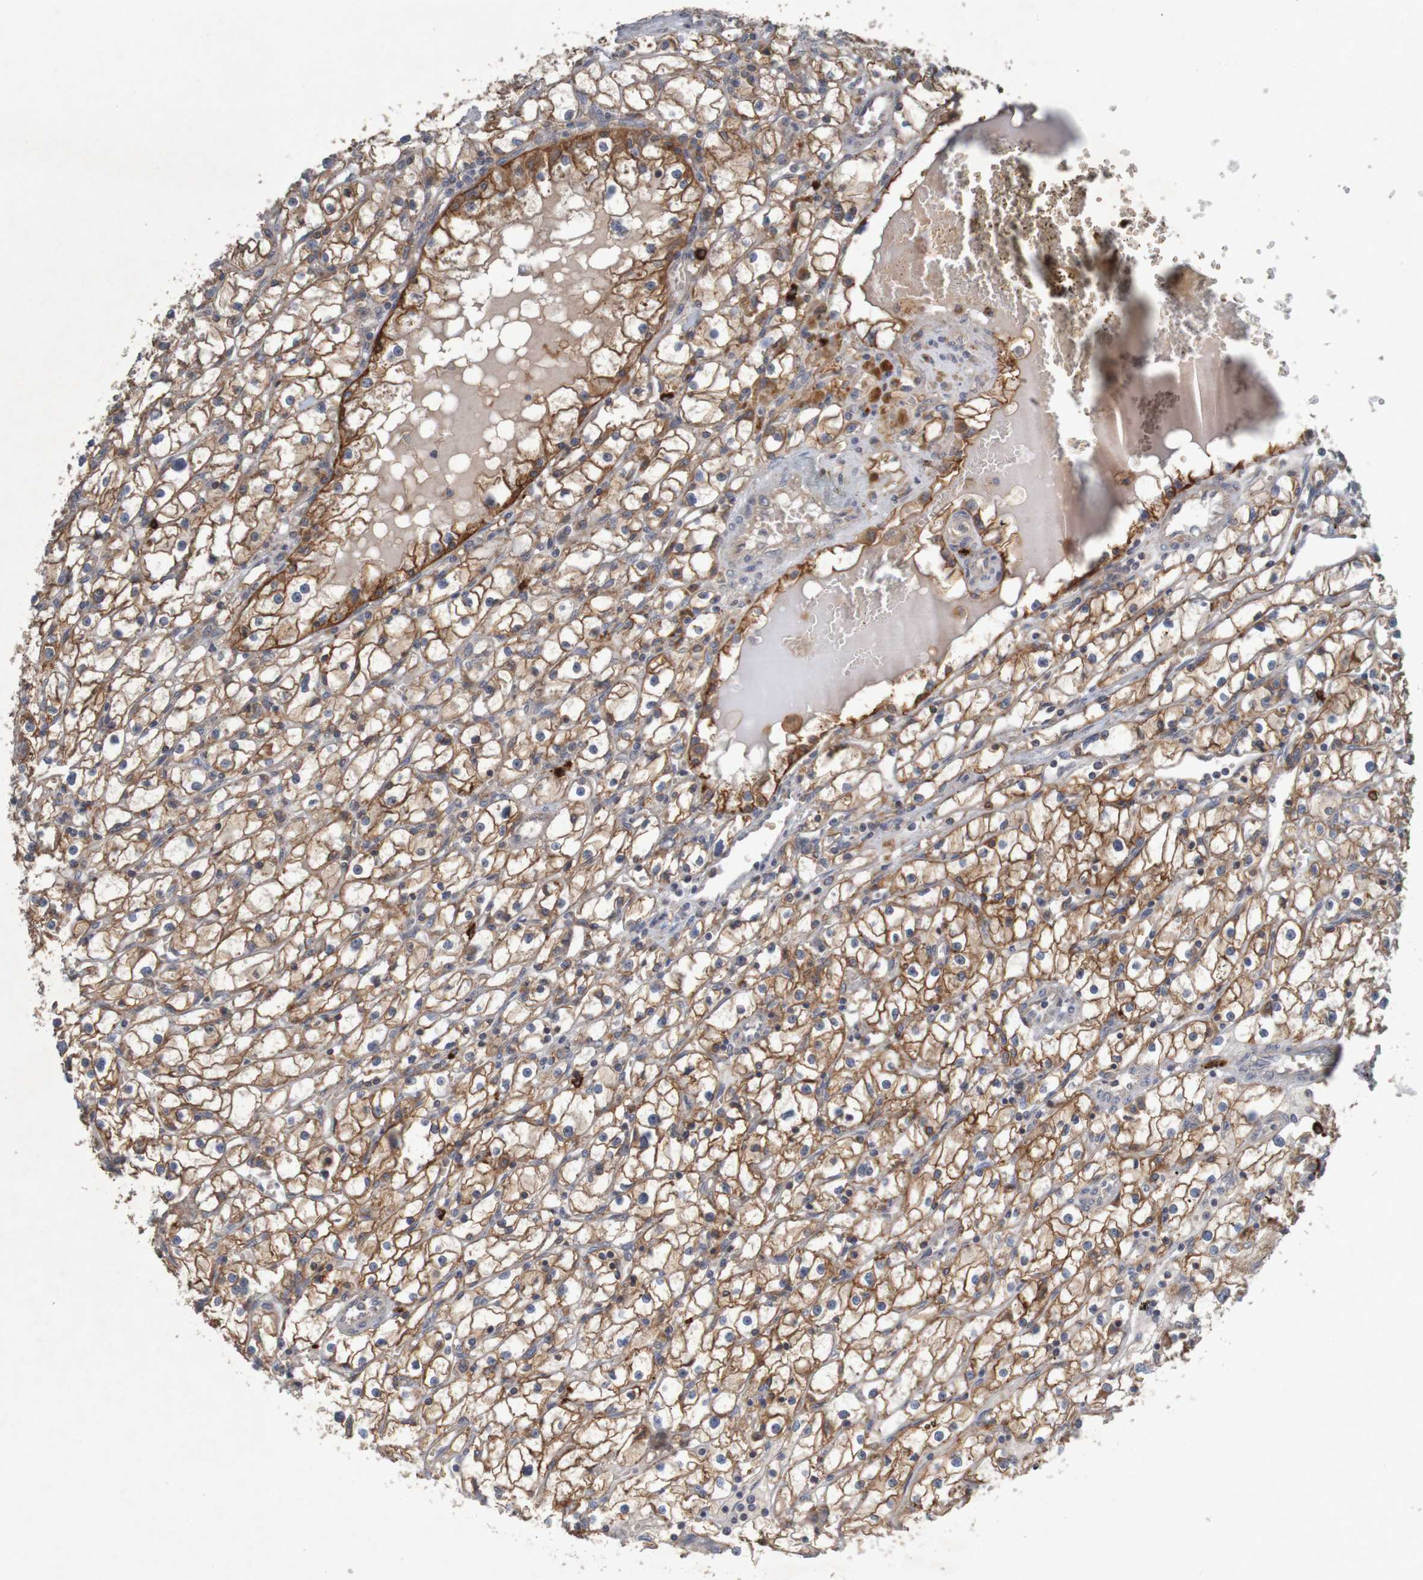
{"staining": {"intensity": "strong", "quantity": ">75%", "location": "cytoplasmic/membranous"}, "tissue": "renal cancer", "cell_type": "Tumor cells", "image_type": "cancer", "snomed": [{"axis": "morphology", "description": "Adenocarcinoma, NOS"}, {"axis": "topography", "description": "Kidney"}], "caption": "Renal cancer was stained to show a protein in brown. There is high levels of strong cytoplasmic/membranous expression in about >75% of tumor cells.", "gene": "B3GAT2", "patient": {"sex": "male", "age": 56}}